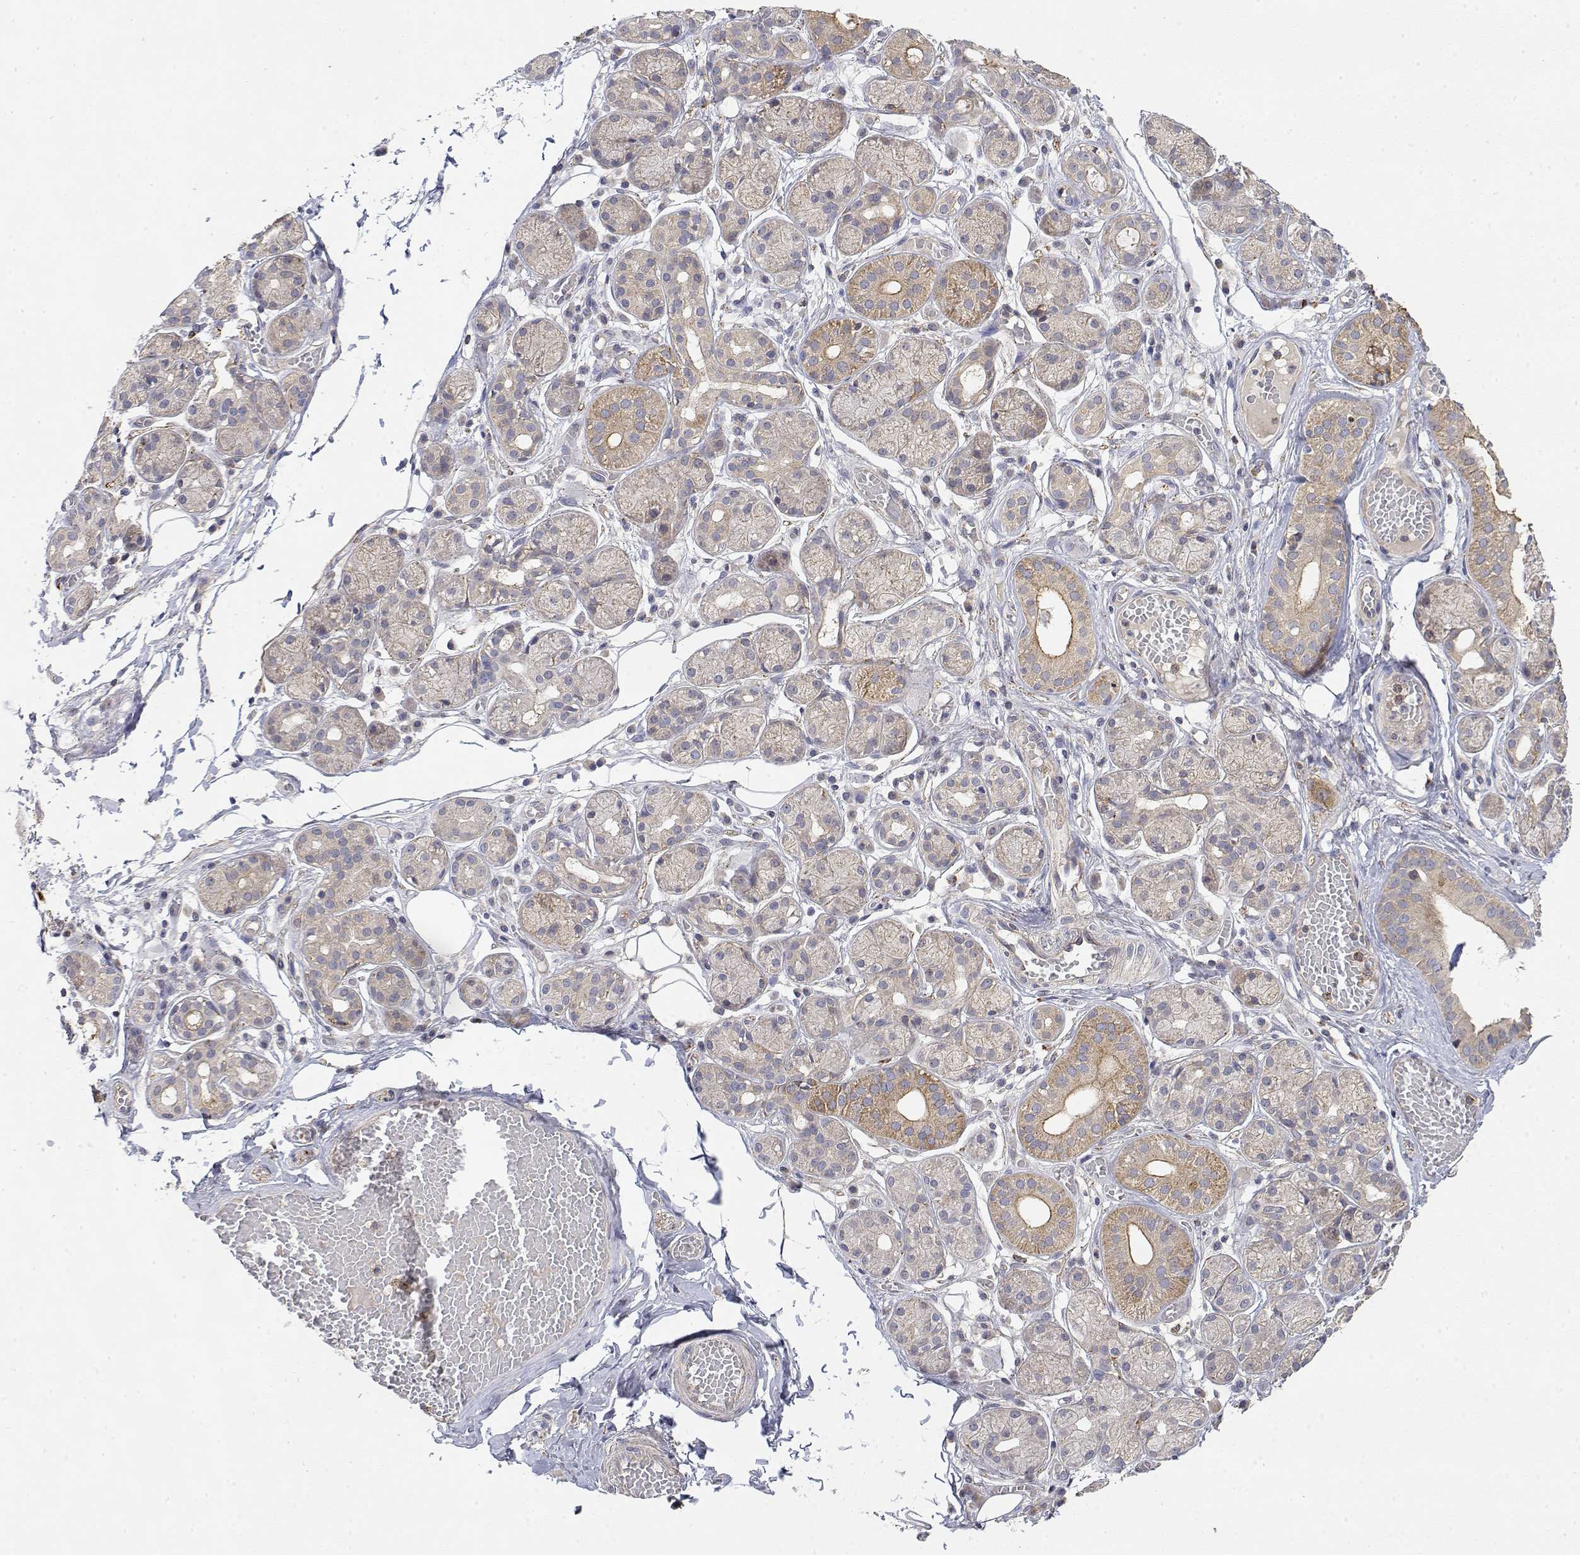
{"staining": {"intensity": "moderate", "quantity": "<25%", "location": "cytoplasmic/membranous"}, "tissue": "salivary gland", "cell_type": "Glandular cells", "image_type": "normal", "snomed": [{"axis": "morphology", "description": "Normal tissue, NOS"}, {"axis": "topography", "description": "Salivary gland"}, {"axis": "topography", "description": "Peripheral nerve tissue"}], "caption": "A brown stain labels moderate cytoplasmic/membranous positivity of a protein in glandular cells of benign human salivary gland.", "gene": "LONRF3", "patient": {"sex": "male", "age": 71}}